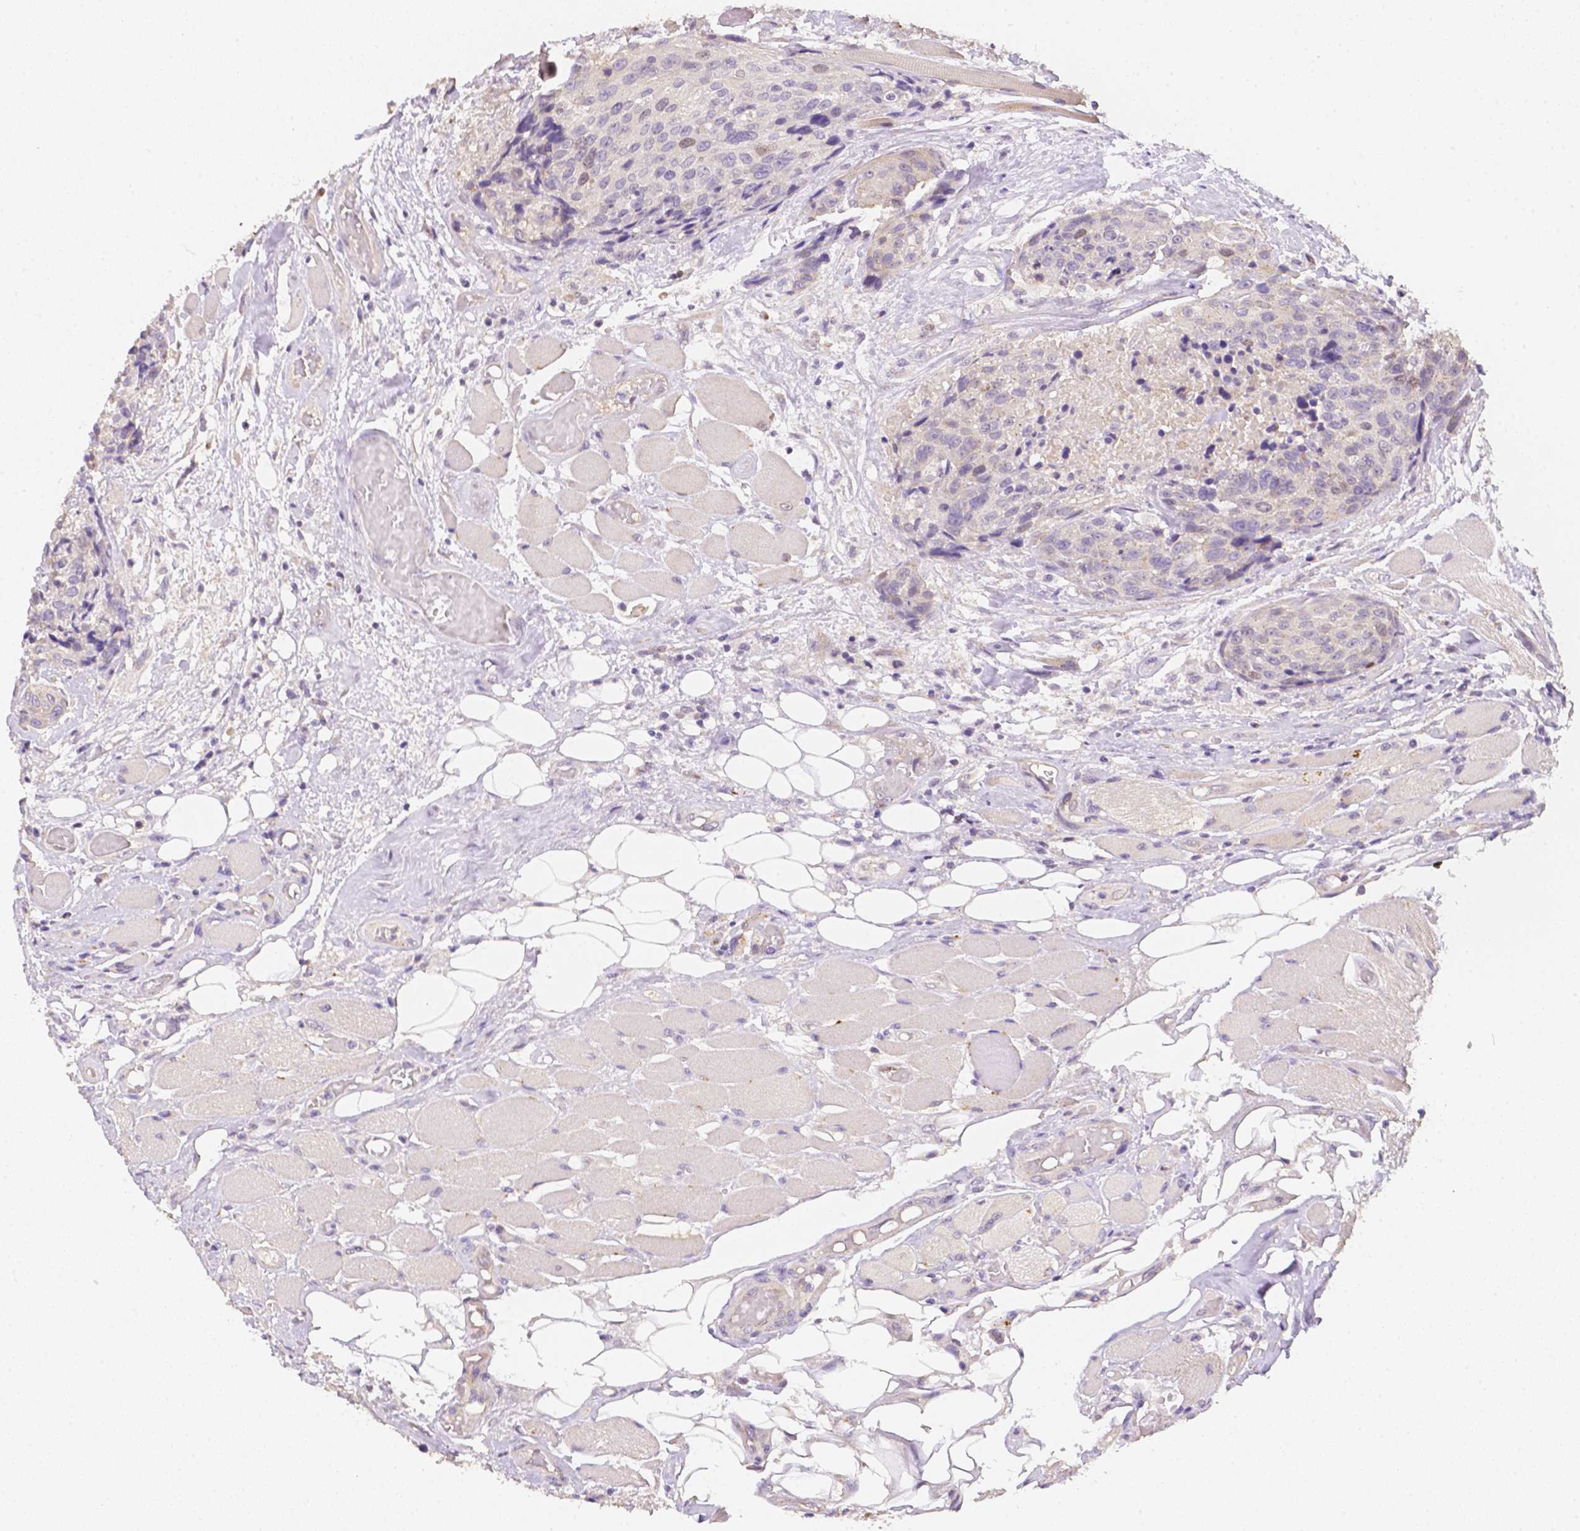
{"staining": {"intensity": "negative", "quantity": "none", "location": "none"}, "tissue": "head and neck cancer", "cell_type": "Tumor cells", "image_type": "cancer", "snomed": [{"axis": "morphology", "description": "Squamous cell carcinoma, NOS"}, {"axis": "topography", "description": "Oral tissue"}, {"axis": "topography", "description": "Head-Neck"}], "caption": "Protein analysis of squamous cell carcinoma (head and neck) shows no significant positivity in tumor cells.", "gene": "C10orf67", "patient": {"sex": "male", "age": 64}}